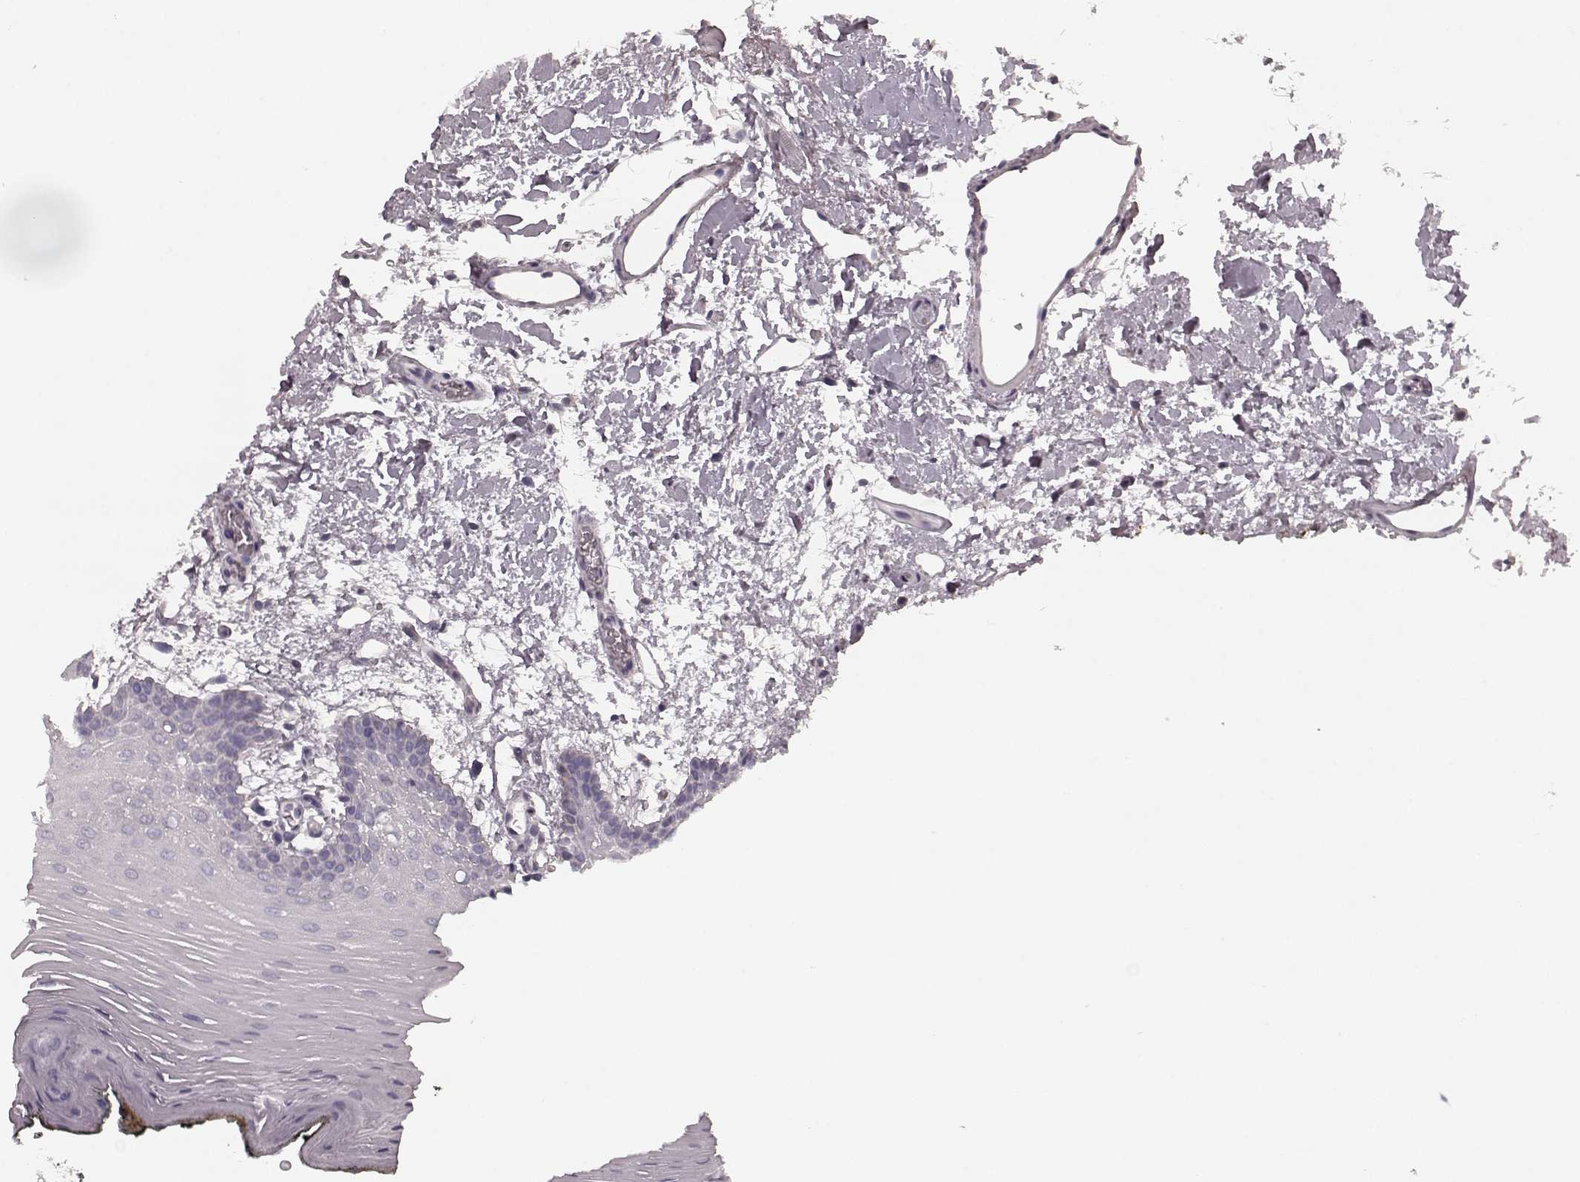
{"staining": {"intensity": "negative", "quantity": "none", "location": "none"}, "tissue": "oral mucosa", "cell_type": "Squamous epithelial cells", "image_type": "normal", "snomed": [{"axis": "morphology", "description": "Normal tissue, NOS"}, {"axis": "topography", "description": "Oral tissue"}, {"axis": "topography", "description": "Head-Neck"}], "caption": "DAB immunohistochemical staining of normal human oral mucosa shows no significant expression in squamous epithelial cells. Brightfield microscopy of IHC stained with DAB (3,3'-diaminobenzidine) (brown) and hematoxylin (blue), captured at high magnification.", "gene": "PRKCE", "patient": {"sex": "male", "age": 65}}